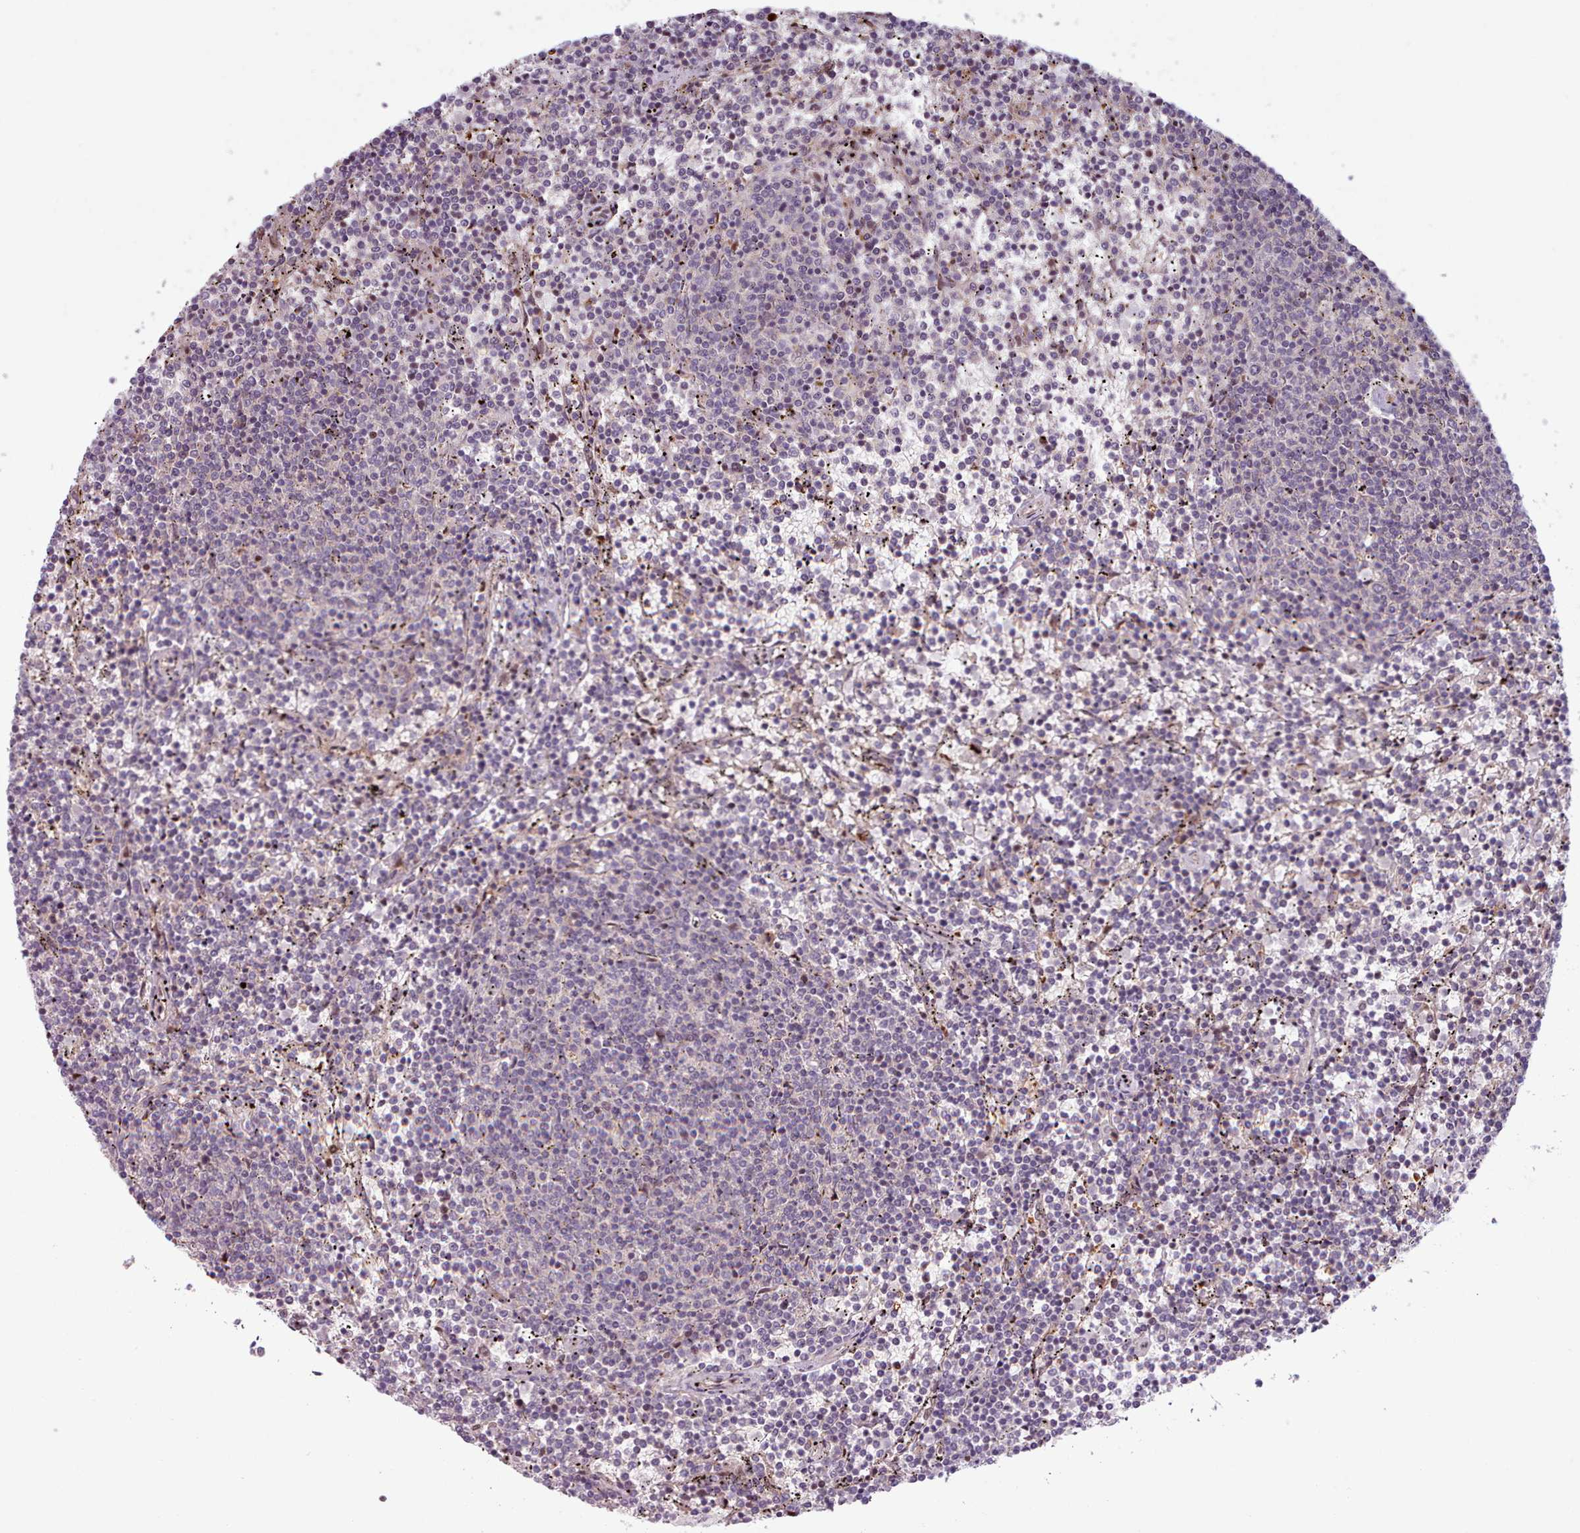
{"staining": {"intensity": "negative", "quantity": "none", "location": "none"}, "tissue": "lymphoma", "cell_type": "Tumor cells", "image_type": "cancer", "snomed": [{"axis": "morphology", "description": "Malignant lymphoma, non-Hodgkin's type, Low grade"}, {"axis": "topography", "description": "Spleen"}], "caption": "High power microscopy image of an immunohistochemistry micrograph of lymphoma, revealing no significant positivity in tumor cells.", "gene": "KBTBD7", "patient": {"sex": "female", "age": 50}}